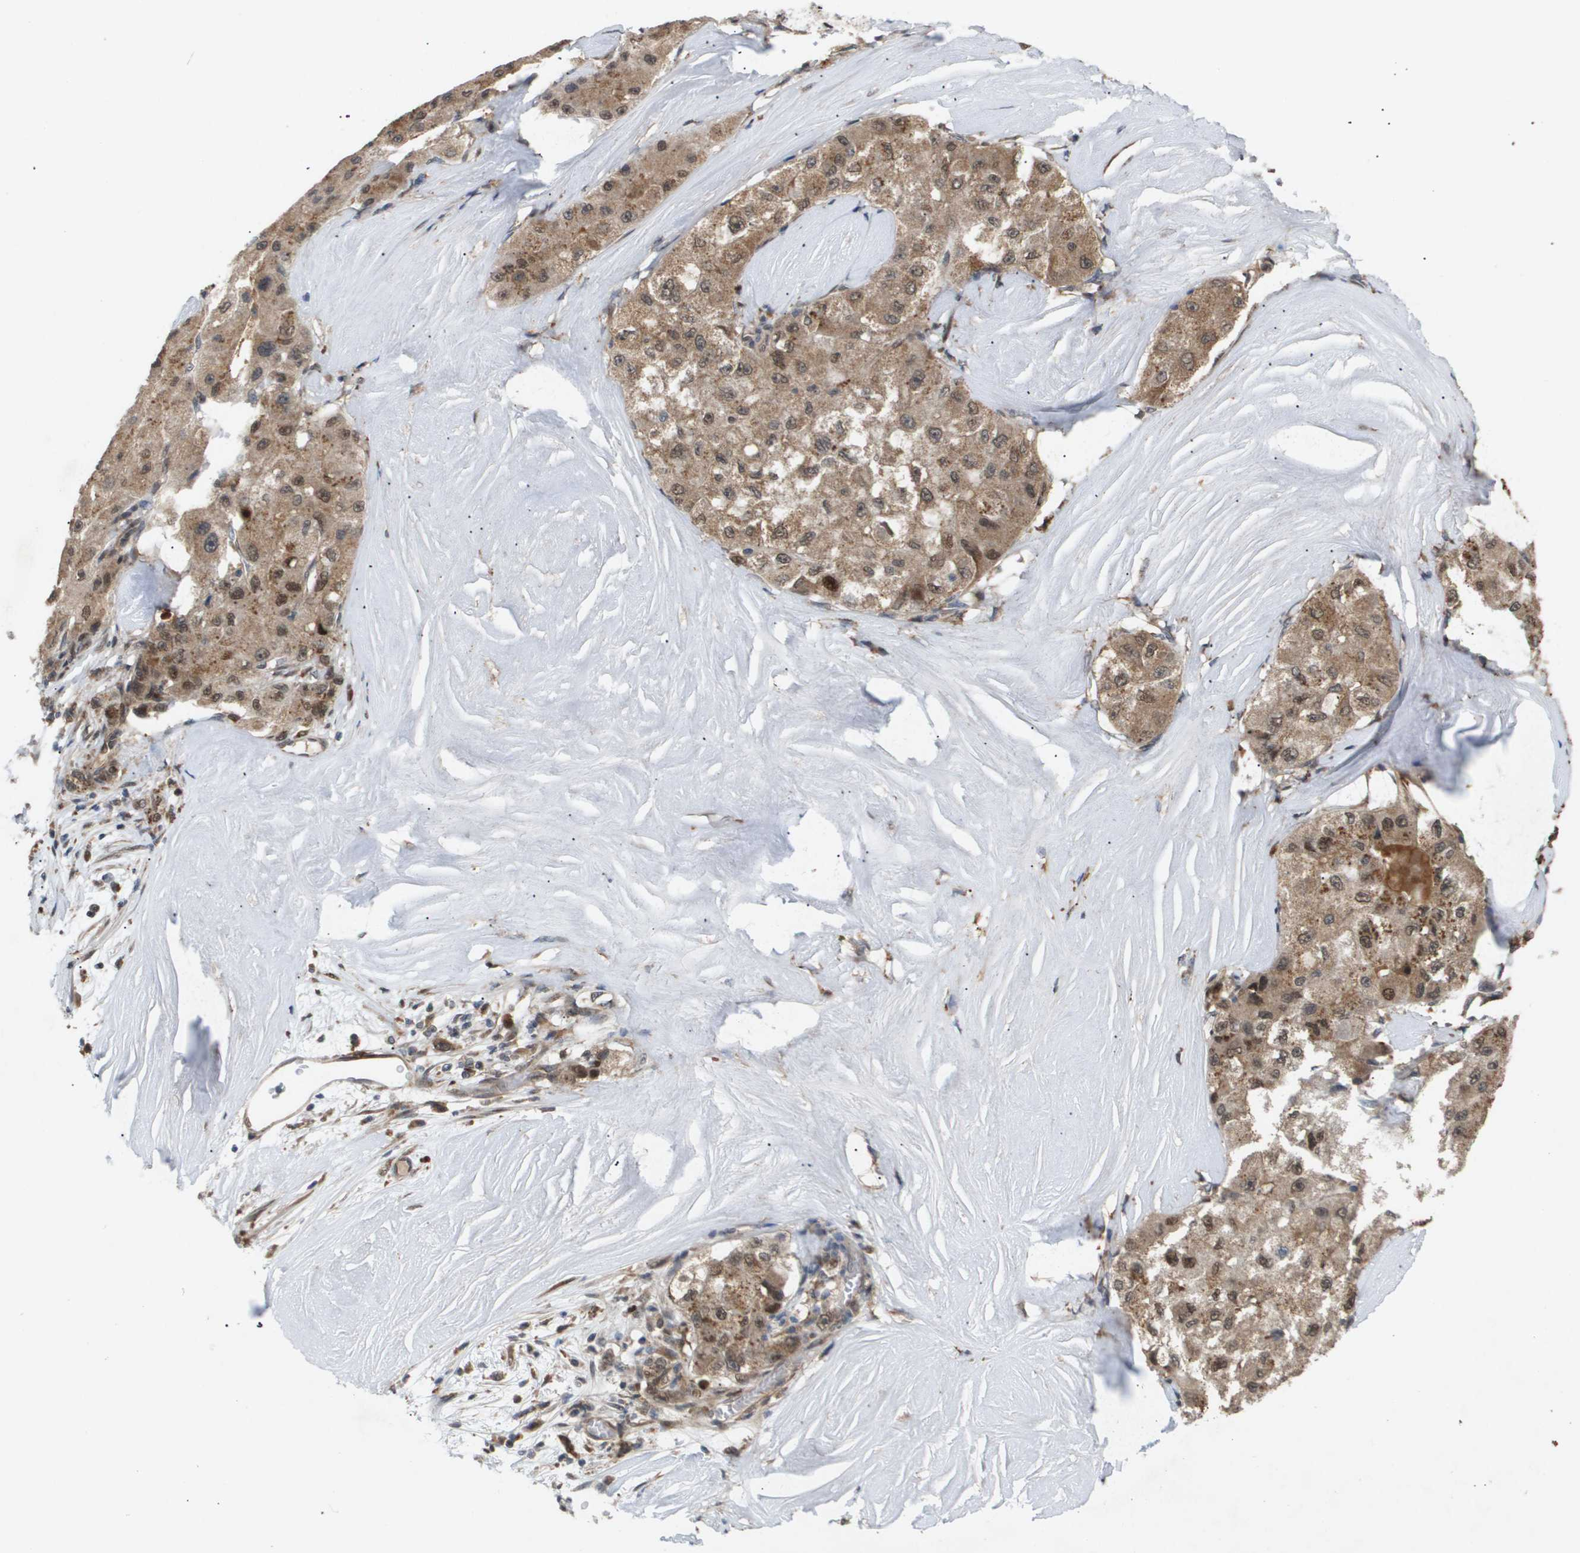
{"staining": {"intensity": "moderate", "quantity": ">75%", "location": "cytoplasmic/membranous,nuclear"}, "tissue": "liver cancer", "cell_type": "Tumor cells", "image_type": "cancer", "snomed": [{"axis": "morphology", "description": "Carcinoma, Hepatocellular, NOS"}, {"axis": "topography", "description": "Liver"}], "caption": "Liver cancer (hepatocellular carcinoma) stained for a protein demonstrates moderate cytoplasmic/membranous and nuclear positivity in tumor cells. (DAB (3,3'-diaminobenzidine) IHC, brown staining for protein, blue staining for nuclei).", "gene": "PDGFB", "patient": {"sex": "male", "age": 80}}